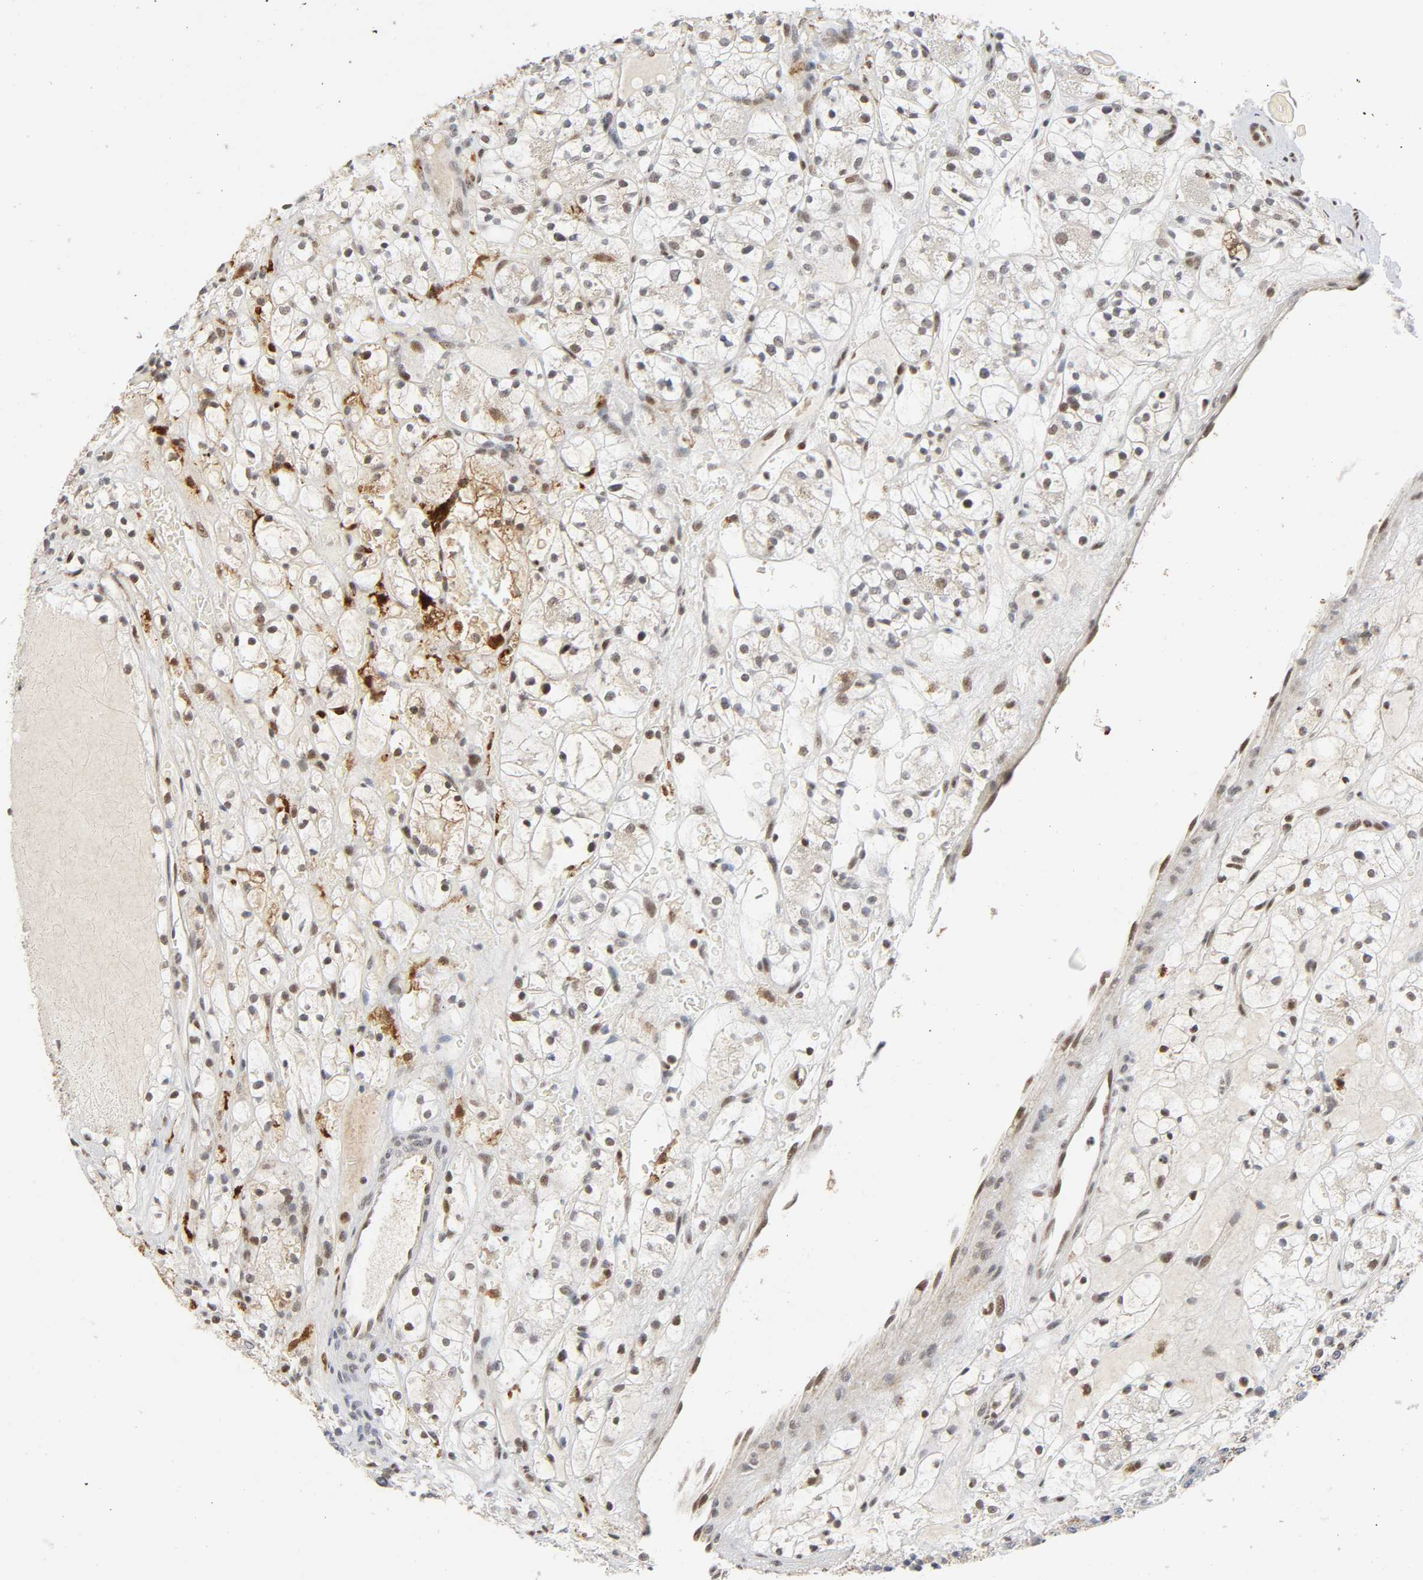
{"staining": {"intensity": "weak", "quantity": "25%-75%", "location": "nuclear"}, "tissue": "renal cancer", "cell_type": "Tumor cells", "image_type": "cancer", "snomed": [{"axis": "morphology", "description": "Adenocarcinoma, NOS"}, {"axis": "topography", "description": "Kidney"}], "caption": "Human renal cancer (adenocarcinoma) stained for a protein (brown) reveals weak nuclear positive positivity in approximately 25%-75% of tumor cells.", "gene": "KAT2B", "patient": {"sex": "female", "age": 60}}